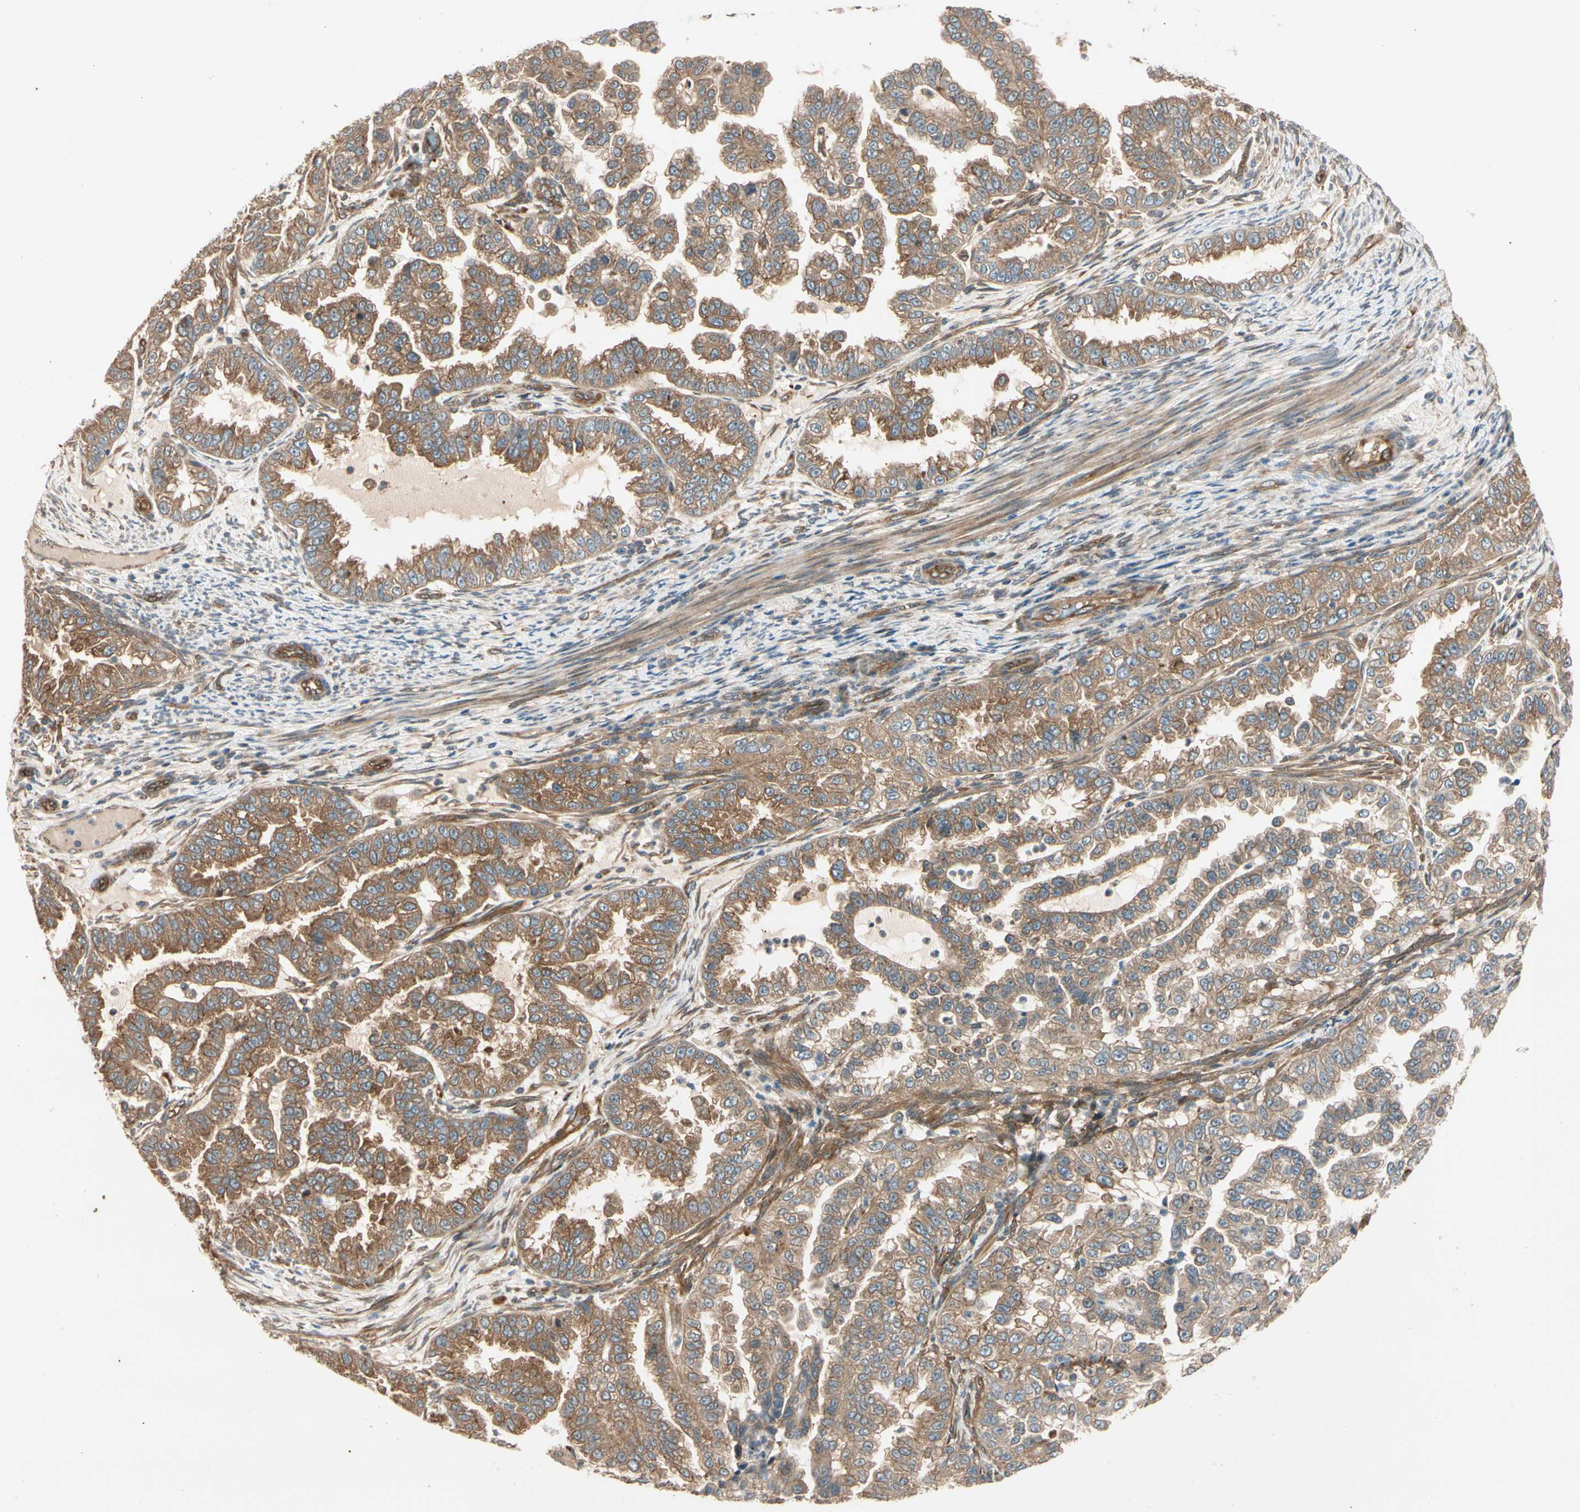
{"staining": {"intensity": "moderate", "quantity": ">75%", "location": "cytoplasmic/membranous"}, "tissue": "endometrial cancer", "cell_type": "Tumor cells", "image_type": "cancer", "snomed": [{"axis": "morphology", "description": "Adenocarcinoma, NOS"}, {"axis": "topography", "description": "Endometrium"}], "caption": "Immunohistochemical staining of endometrial adenocarcinoma reveals medium levels of moderate cytoplasmic/membranous protein expression in approximately >75% of tumor cells.", "gene": "ROCK2", "patient": {"sex": "female", "age": 85}}